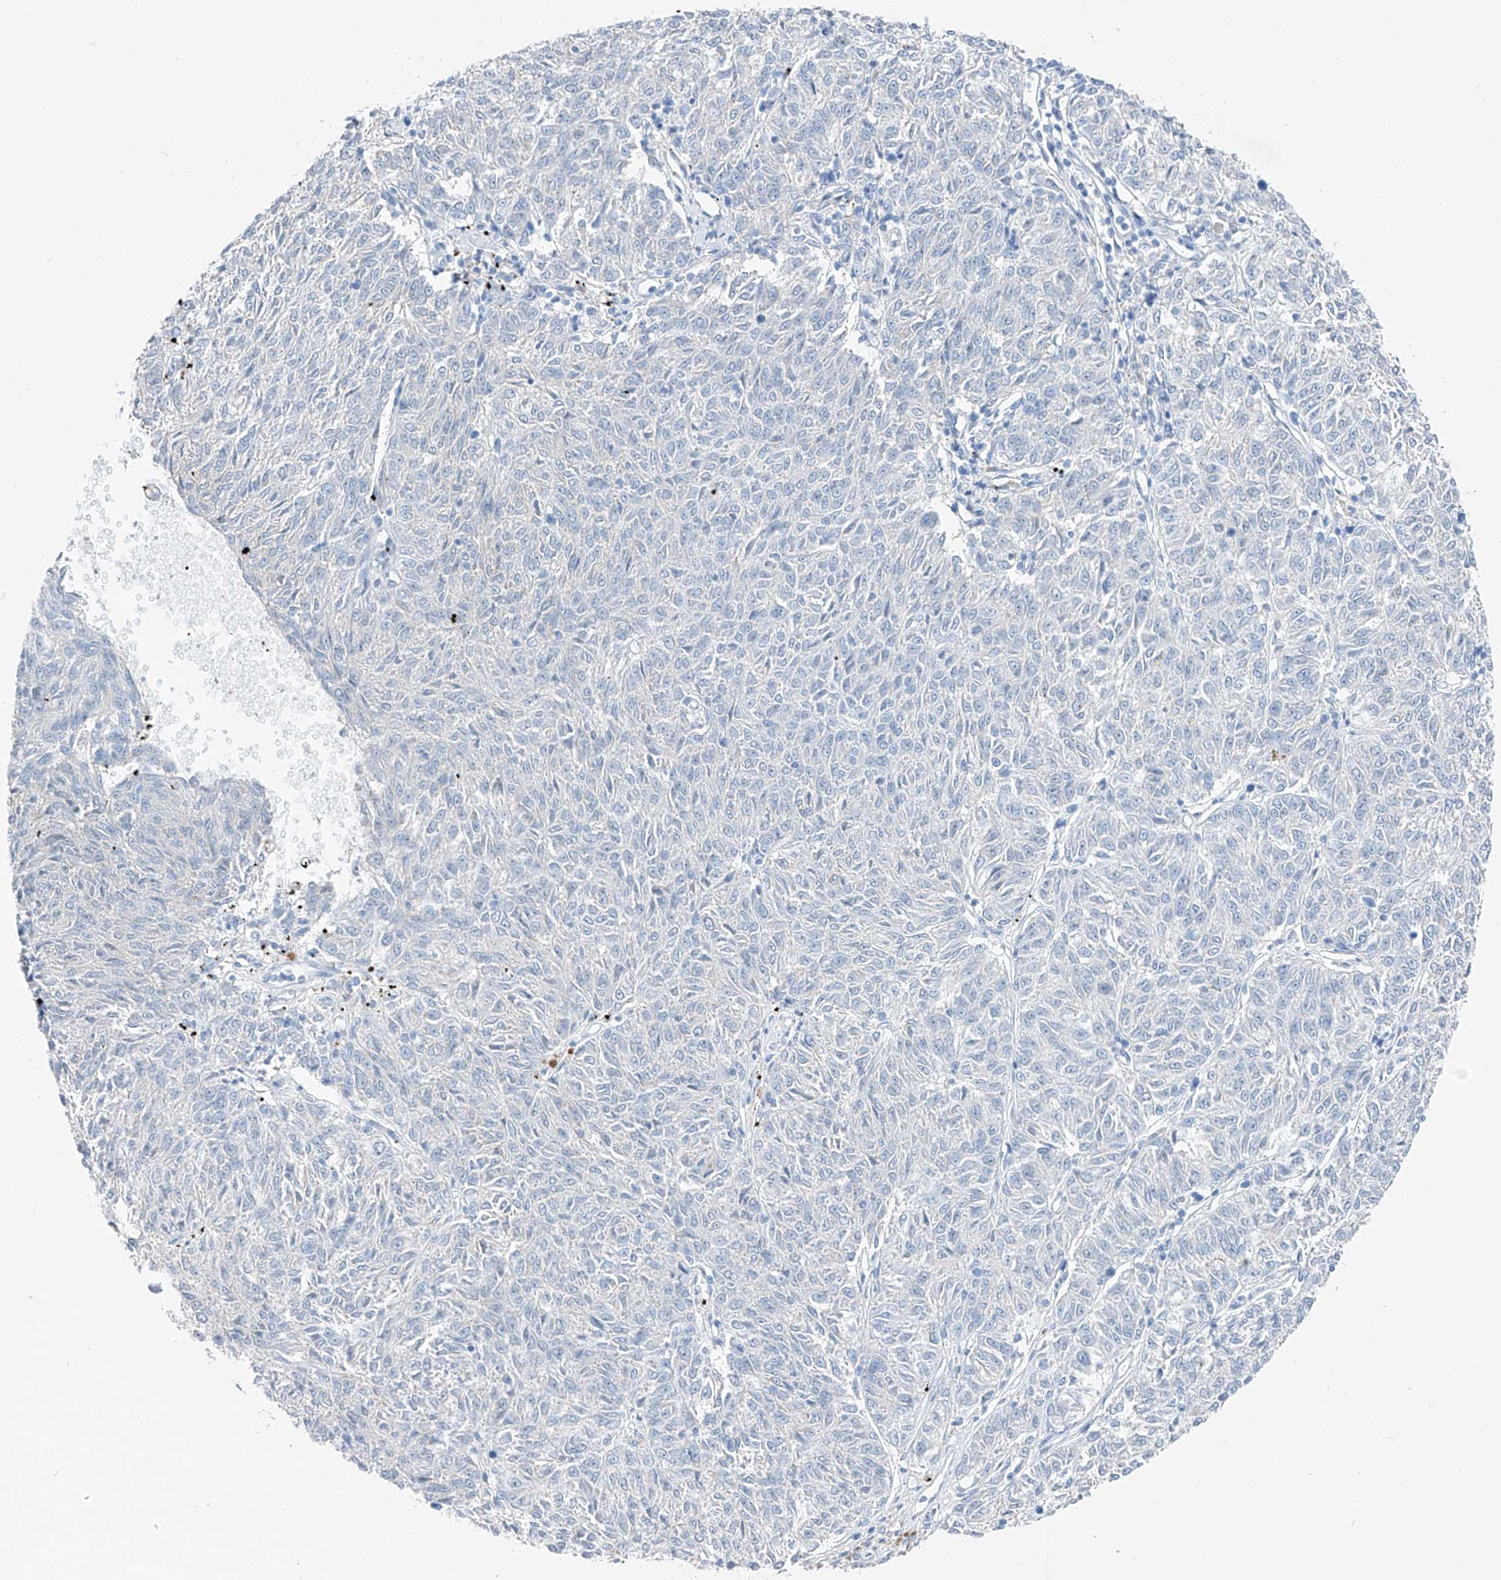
{"staining": {"intensity": "negative", "quantity": "none", "location": "none"}, "tissue": "melanoma", "cell_type": "Tumor cells", "image_type": "cancer", "snomed": [{"axis": "morphology", "description": "Malignant melanoma, NOS"}, {"axis": "topography", "description": "Skin"}], "caption": "IHC of malignant melanoma demonstrates no positivity in tumor cells.", "gene": "FRS3", "patient": {"sex": "female", "age": 72}}